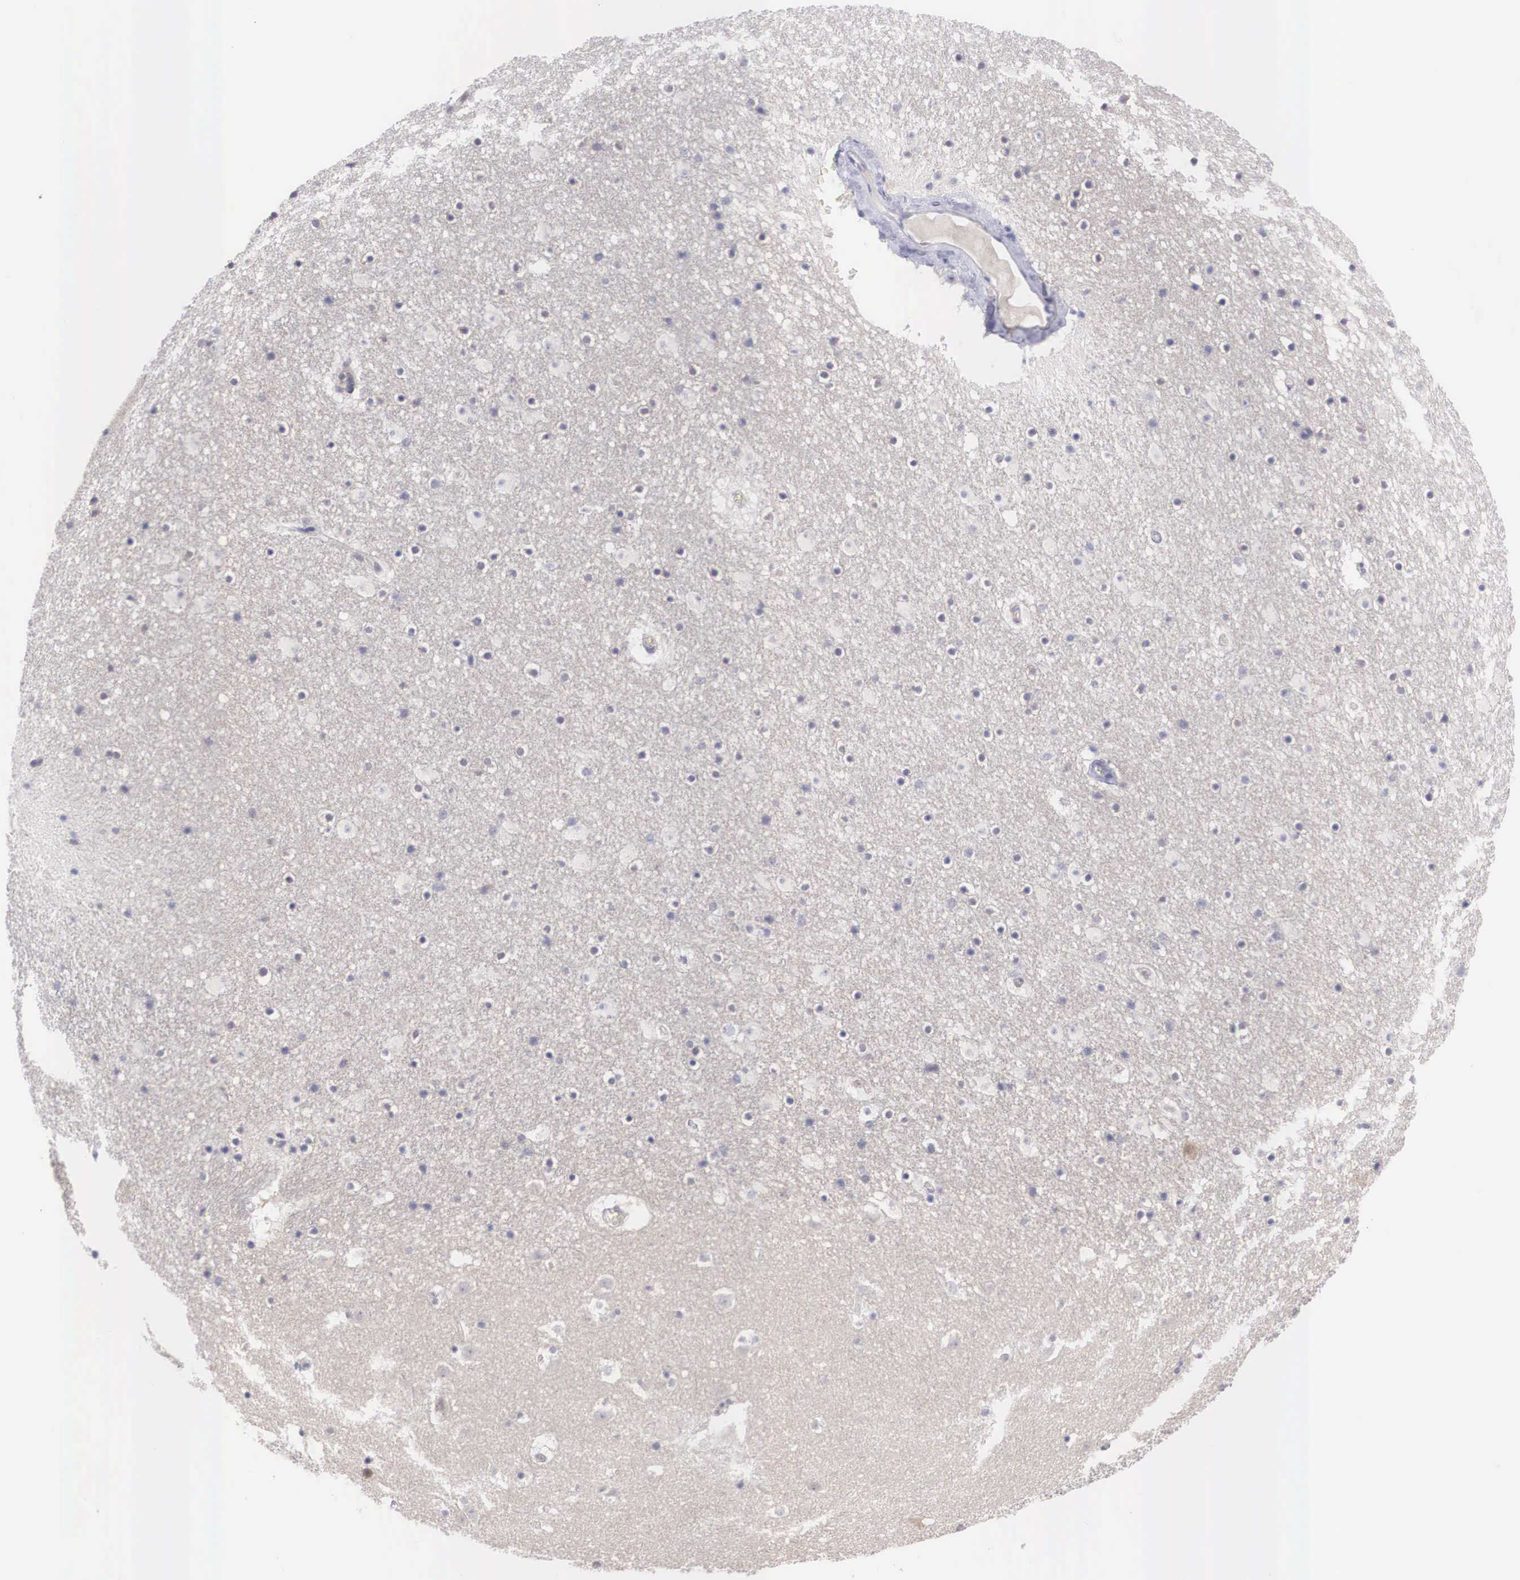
{"staining": {"intensity": "negative", "quantity": "none", "location": "none"}, "tissue": "caudate", "cell_type": "Glial cells", "image_type": "normal", "snomed": [{"axis": "morphology", "description": "Normal tissue, NOS"}, {"axis": "topography", "description": "Lateral ventricle wall"}], "caption": "An immunohistochemistry image of normal caudate is shown. There is no staining in glial cells of caudate. Brightfield microscopy of immunohistochemistry stained with DAB (brown) and hematoxylin (blue), captured at high magnification.", "gene": "REPS2", "patient": {"sex": "male", "age": 45}}